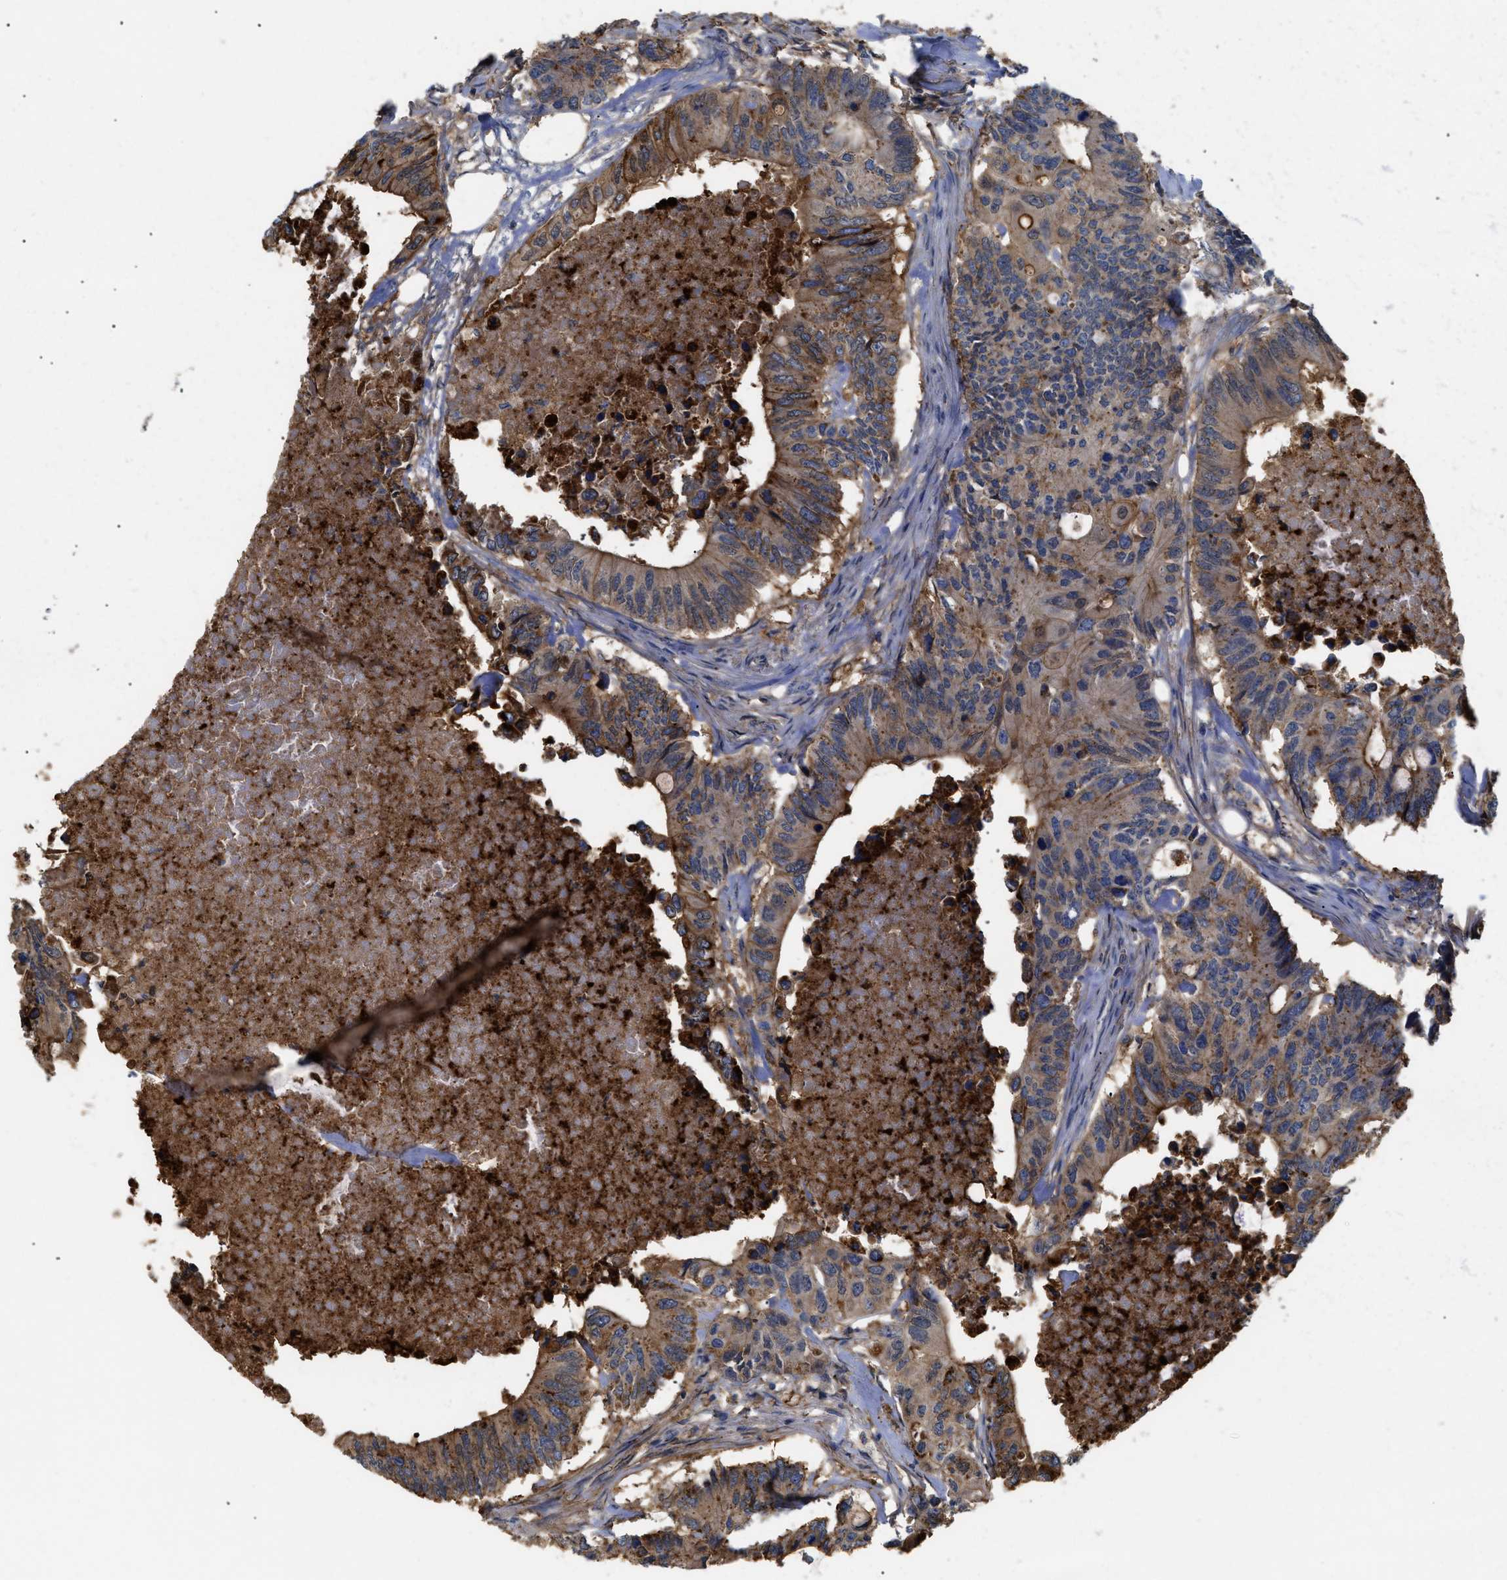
{"staining": {"intensity": "moderate", "quantity": ">75%", "location": "cytoplasmic/membranous"}, "tissue": "colorectal cancer", "cell_type": "Tumor cells", "image_type": "cancer", "snomed": [{"axis": "morphology", "description": "Adenocarcinoma, NOS"}, {"axis": "topography", "description": "Colon"}], "caption": "Colorectal cancer (adenocarcinoma) was stained to show a protein in brown. There is medium levels of moderate cytoplasmic/membranous staining in about >75% of tumor cells. Ihc stains the protein of interest in brown and the nuclei are stained blue.", "gene": "ANXA4", "patient": {"sex": "male", "age": 71}}